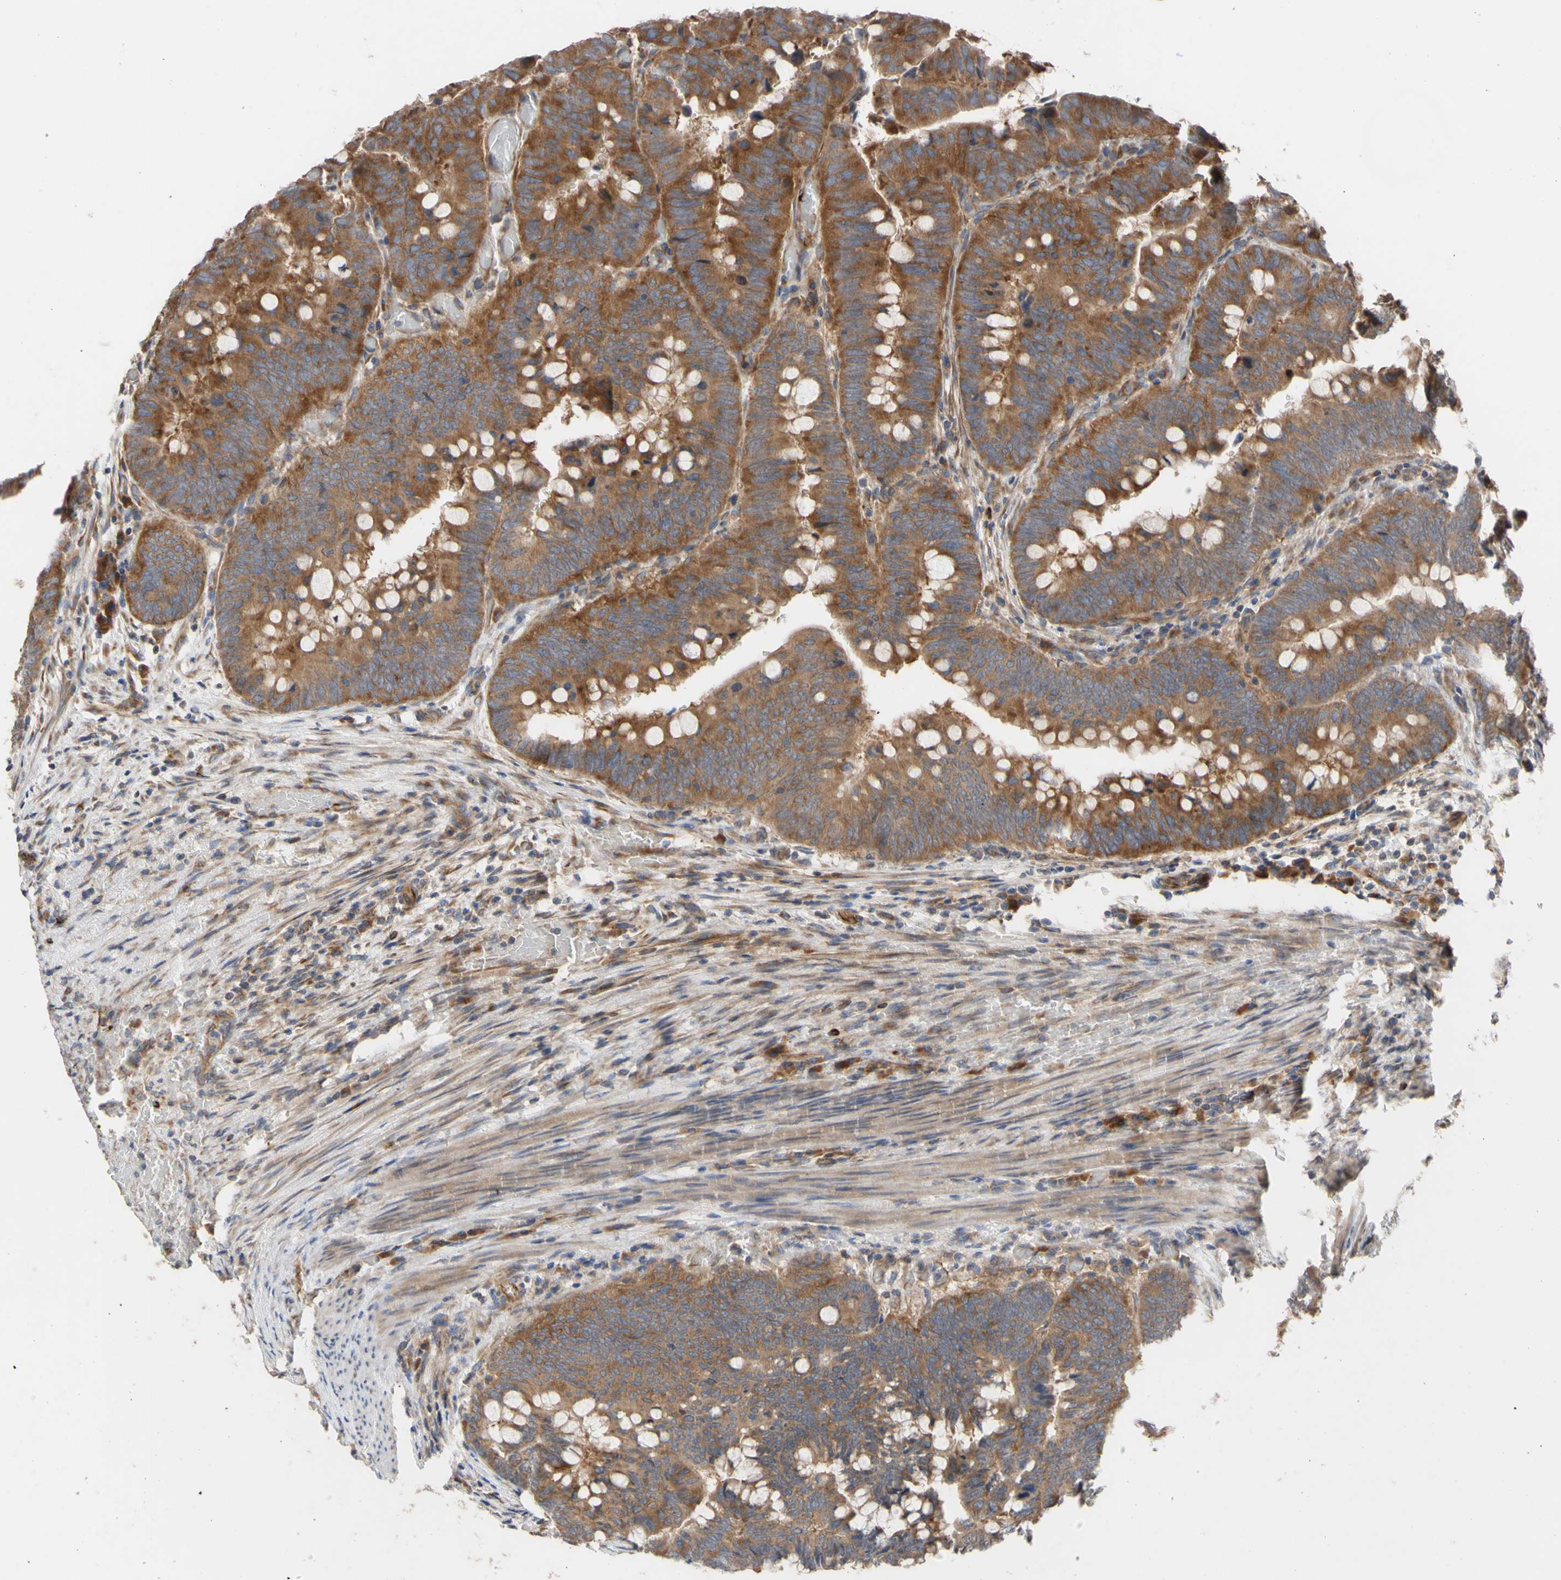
{"staining": {"intensity": "moderate", "quantity": ">75%", "location": "cytoplasmic/membranous"}, "tissue": "colorectal cancer", "cell_type": "Tumor cells", "image_type": "cancer", "snomed": [{"axis": "morphology", "description": "Normal tissue, NOS"}, {"axis": "morphology", "description": "Adenocarcinoma, NOS"}, {"axis": "topography", "description": "Rectum"}, {"axis": "topography", "description": "Peripheral nerve tissue"}], "caption": "The immunohistochemical stain labels moderate cytoplasmic/membranous expression in tumor cells of colorectal cancer tissue.", "gene": "EIF2S3", "patient": {"sex": "male", "age": 92}}